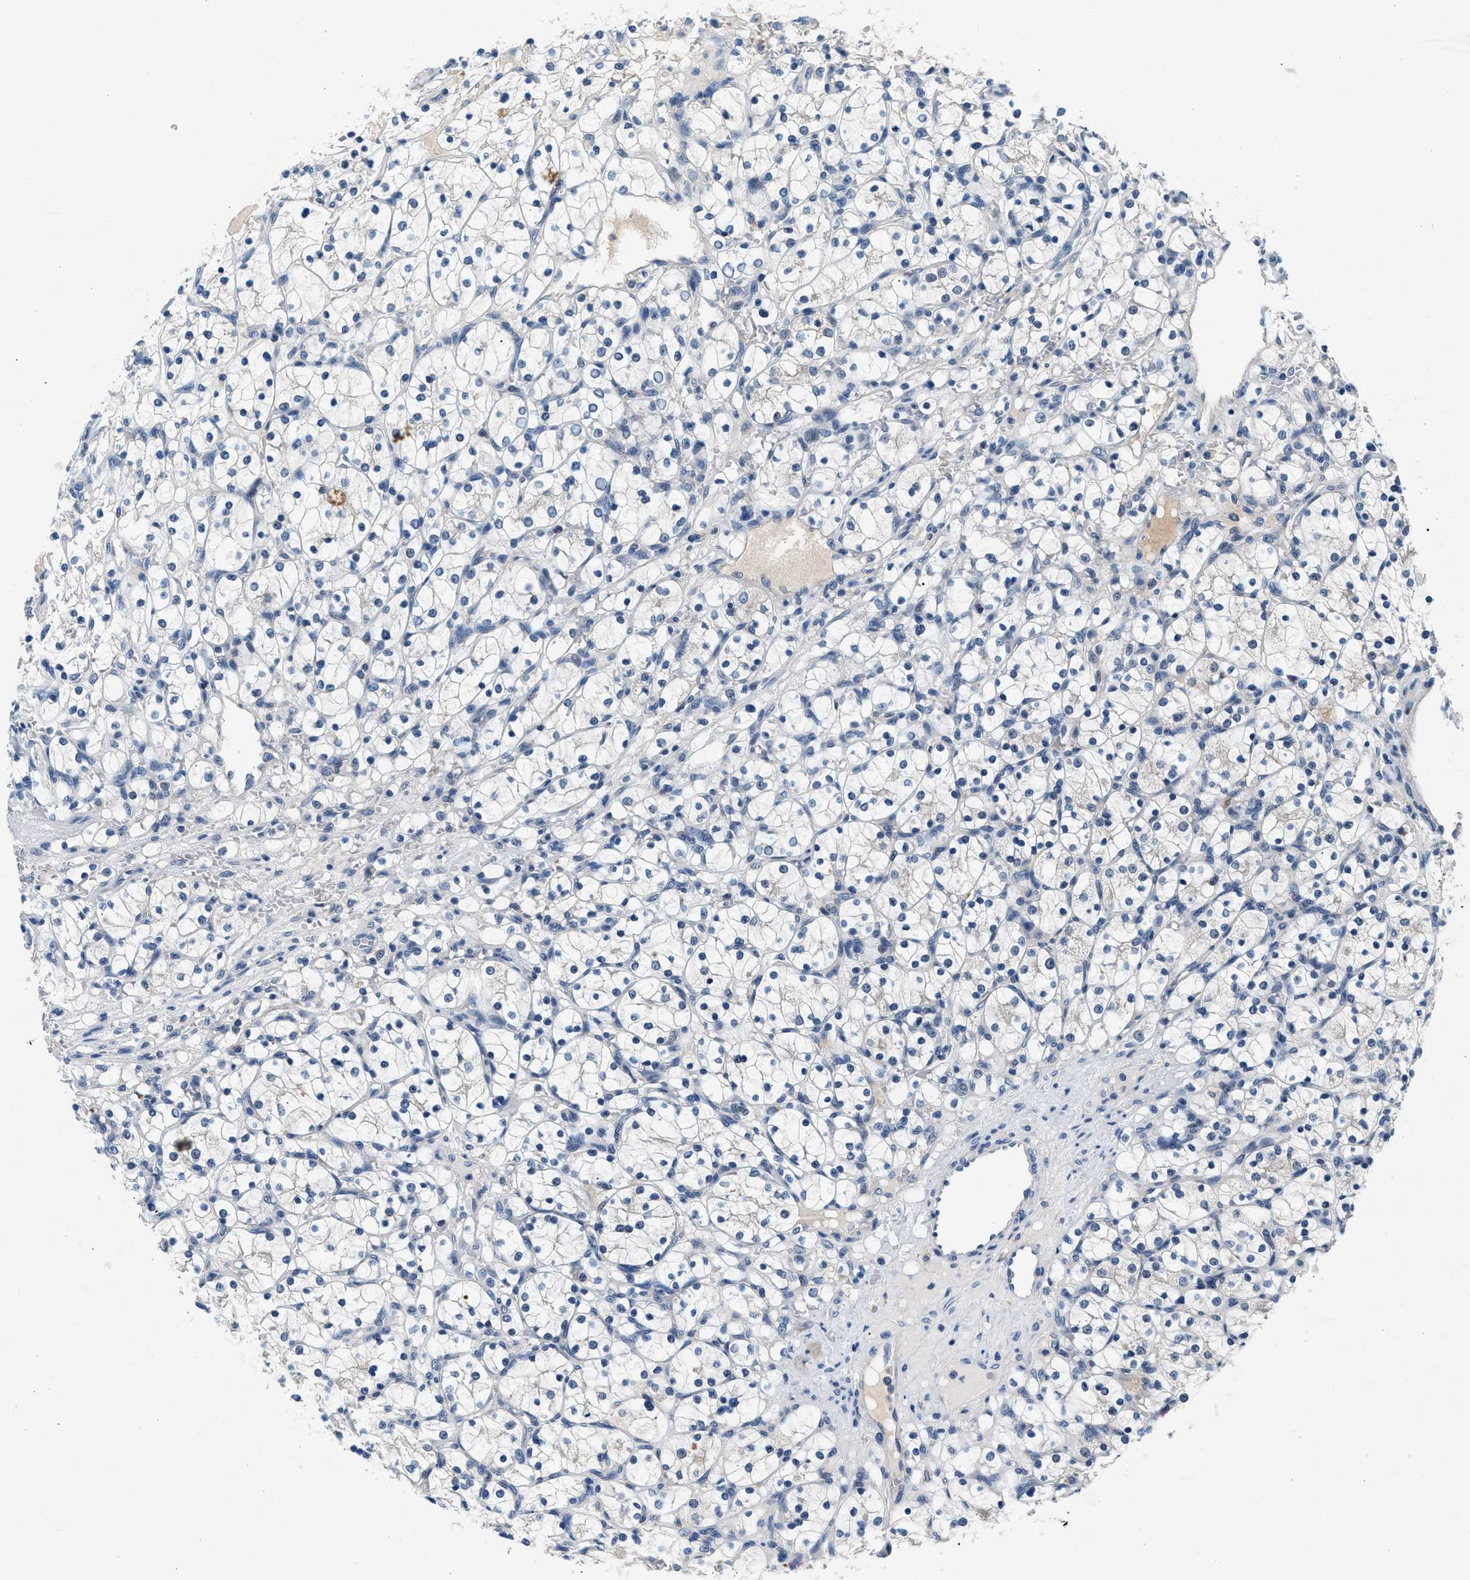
{"staining": {"intensity": "negative", "quantity": "none", "location": "none"}, "tissue": "renal cancer", "cell_type": "Tumor cells", "image_type": "cancer", "snomed": [{"axis": "morphology", "description": "Adenocarcinoma, NOS"}, {"axis": "topography", "description": "Kidney"}], "caption": "Immunohistochemical staining of renal cancer (adenocarcinoma) reveals no significant staining in tumor cells.", "gene": "DENND6B", "patient": {"sex": "female", "age": 69}}